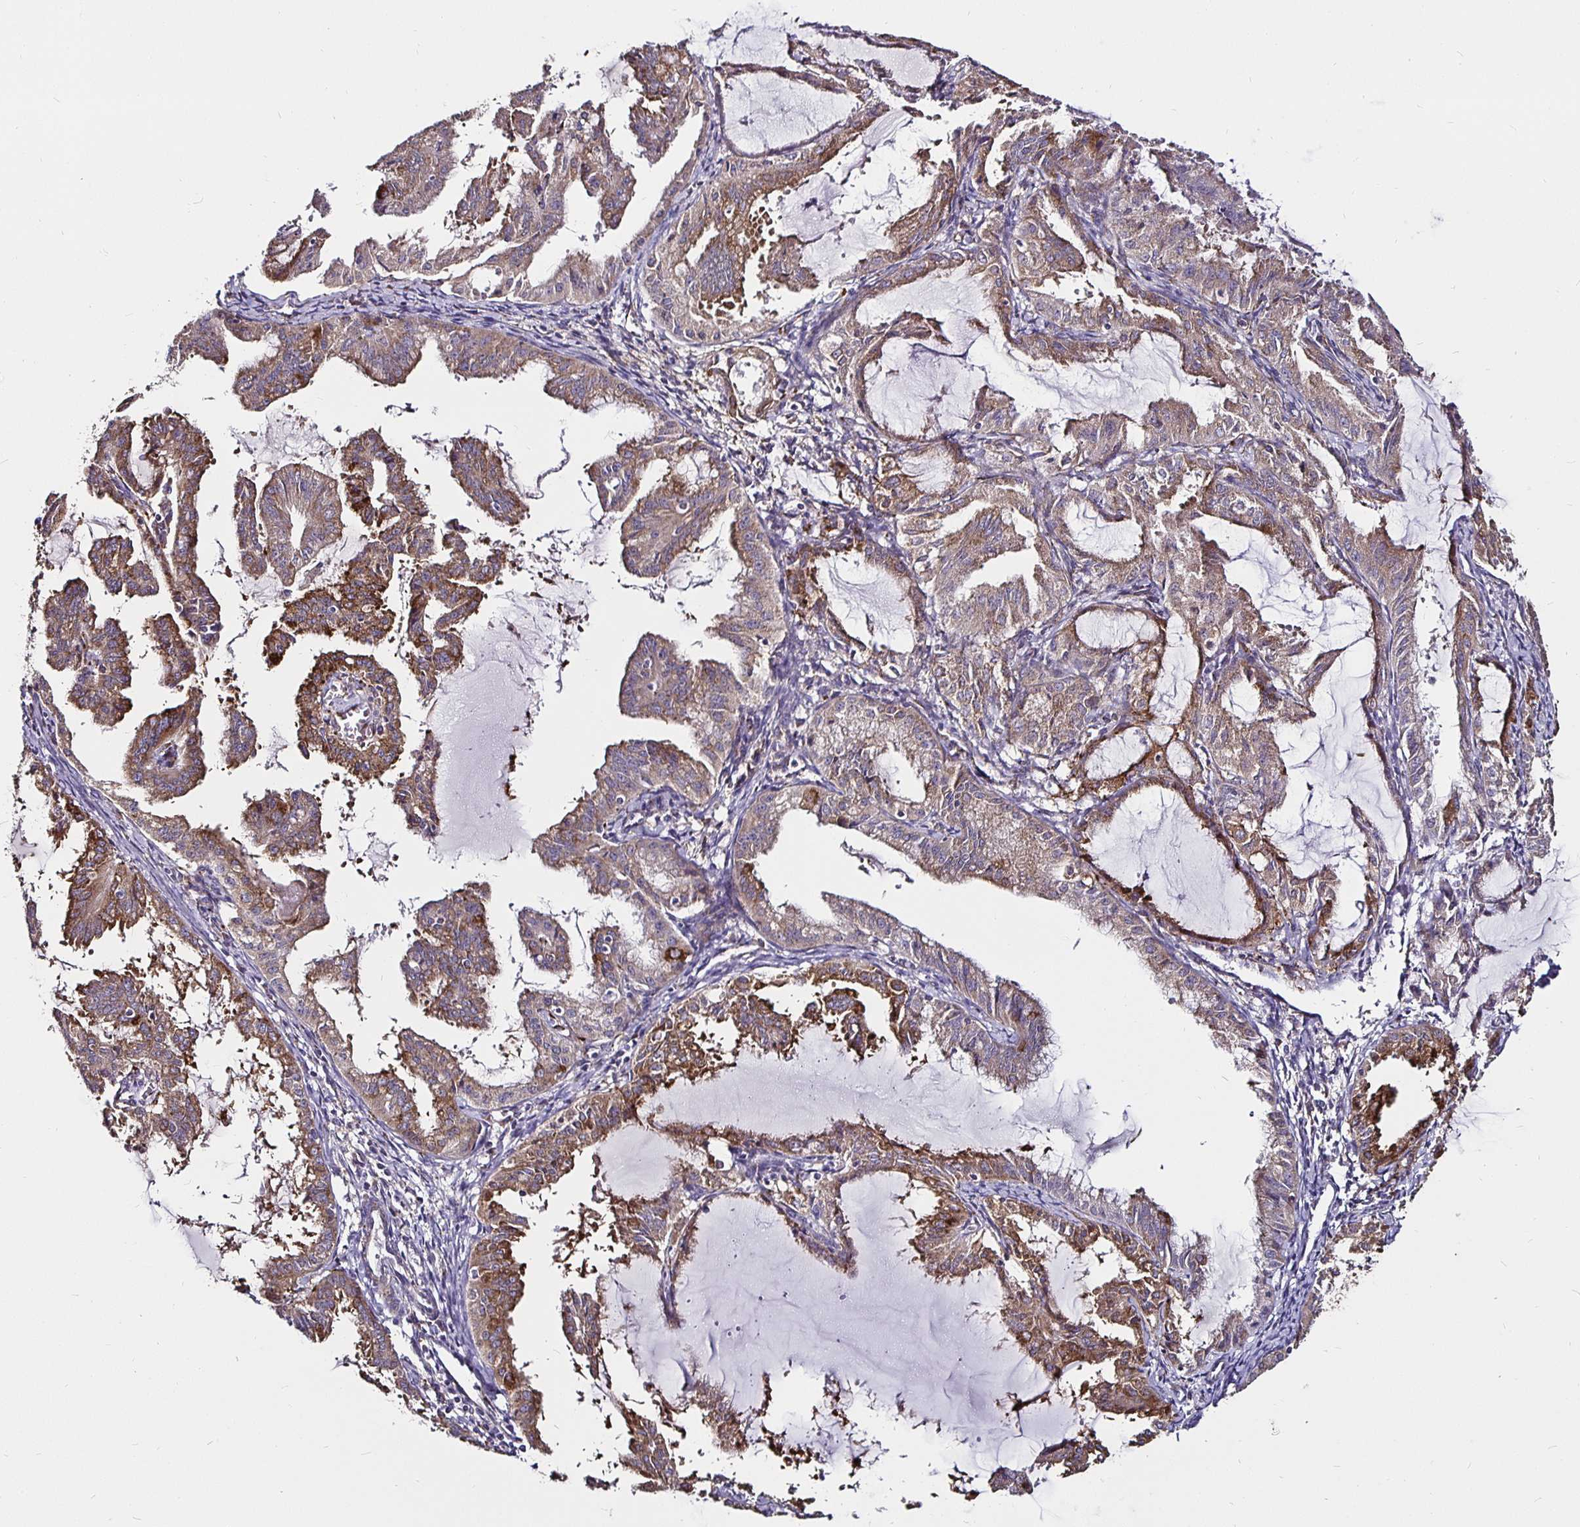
{"staining": {"intensity": "moderate", "quantity": ">75%", "location": "cytoplasmic/membranous"}, "tissue": "endometrial cancer", "cell_type": "Tumor cells", "image_type": "cancer", "snomed": [{"axis": "morphology", "description": "Adenocarcinoma, NOS"}, {"axis": "topography", "description": "Endometrium"}], "caption": "Human endometrial adenocarcinoma stained with a protein marker displays moderate staining in tumor cells.", "gene": "P4HA2", "patient": {"sex": "female", "age": 70}}